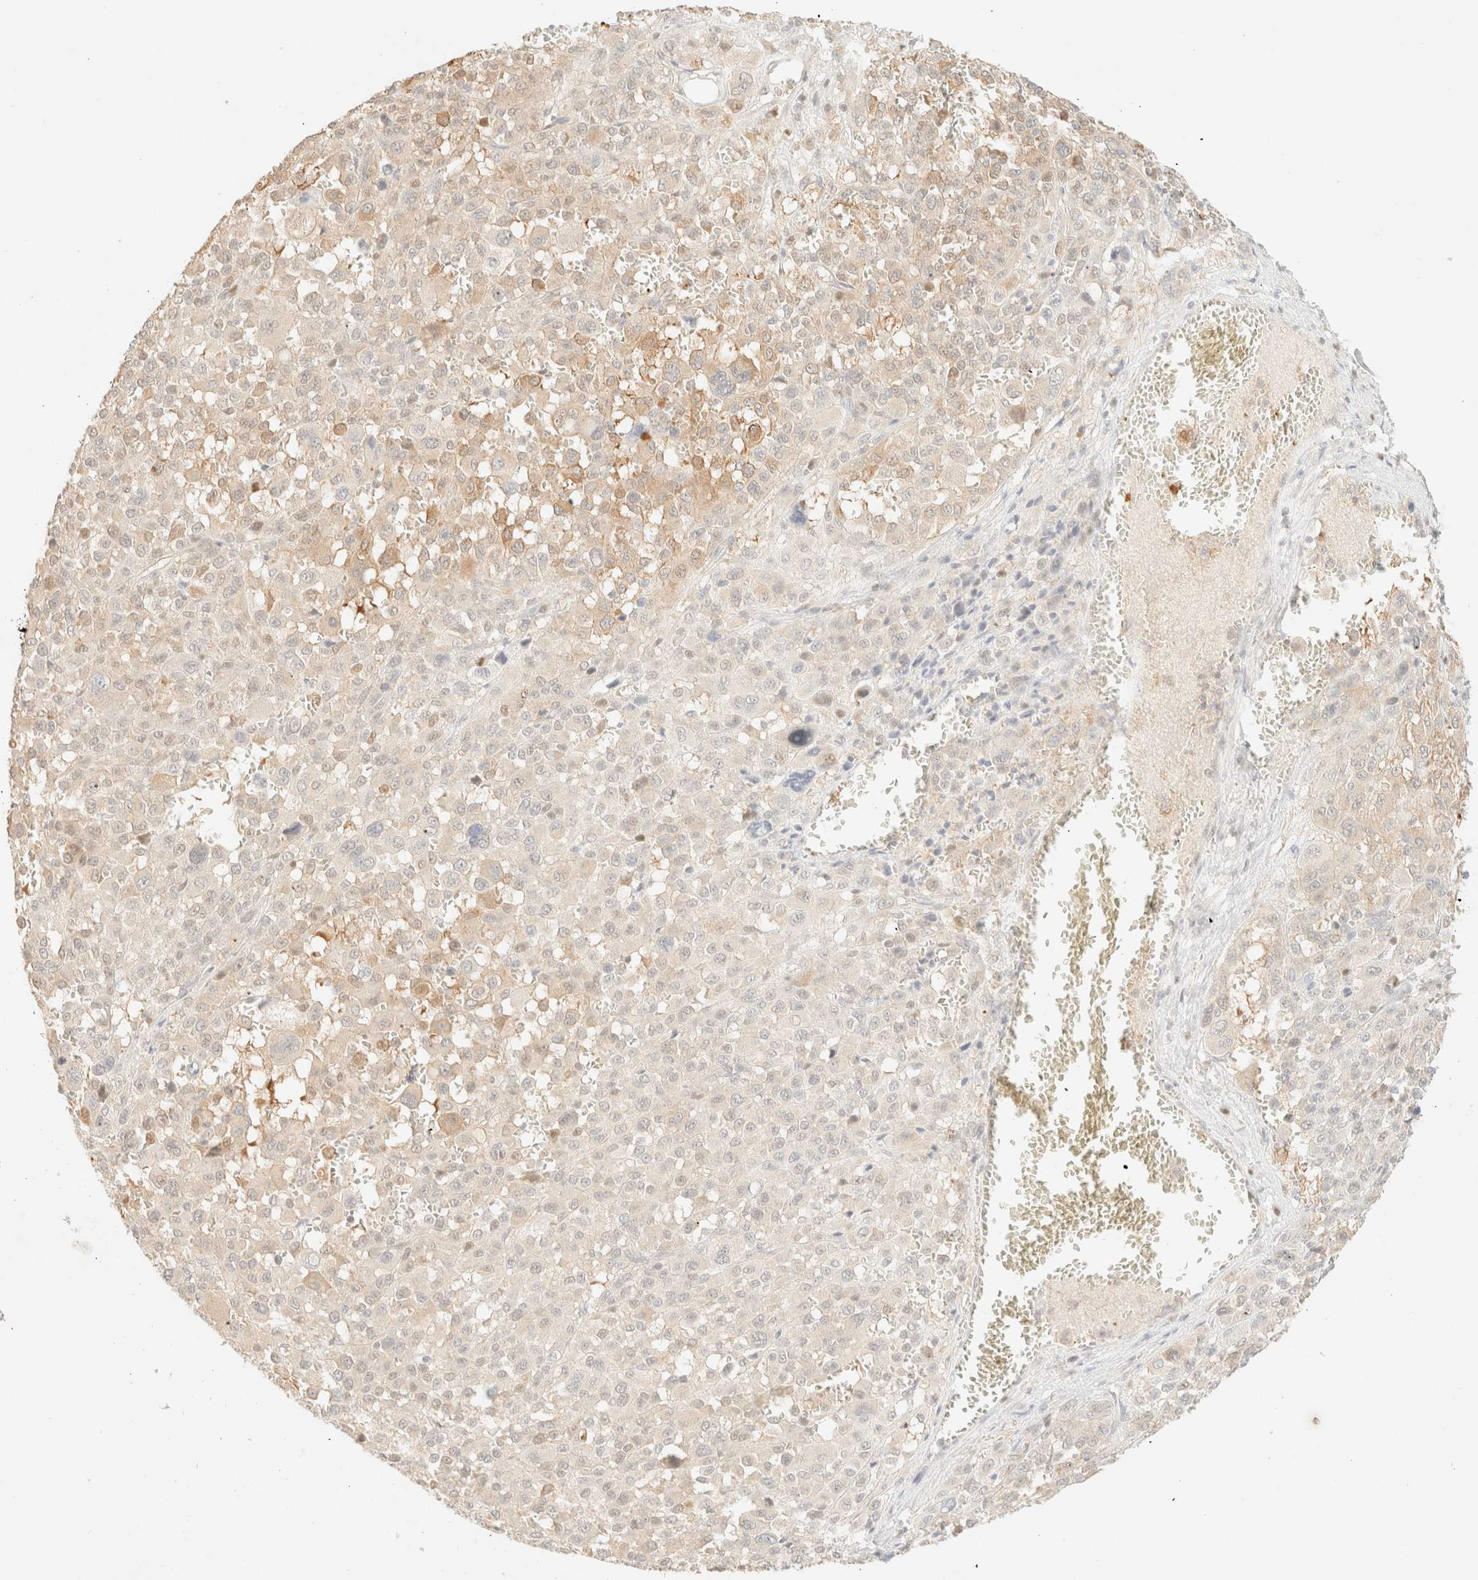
{"staining": {"intensity": "moderate", "quantity": "<25%", "location": "cytoplasmic/membranous"}, "tissue": "melanoma", "cell_type": "Tumor cells", "image_type": "cancer", "snomed": [{"axis": "morphology", "description": "Malignant melanoma, Metastatic site"}, {"axis": "topography", "description": "Skin"}], "caption": "IHC of melanoma displays low levels of moderate cytoplasmic/membranous expression in about <25% of tumor cells.", "gene": "TSR1", "patient": {"sex": "female", "age": 74}}